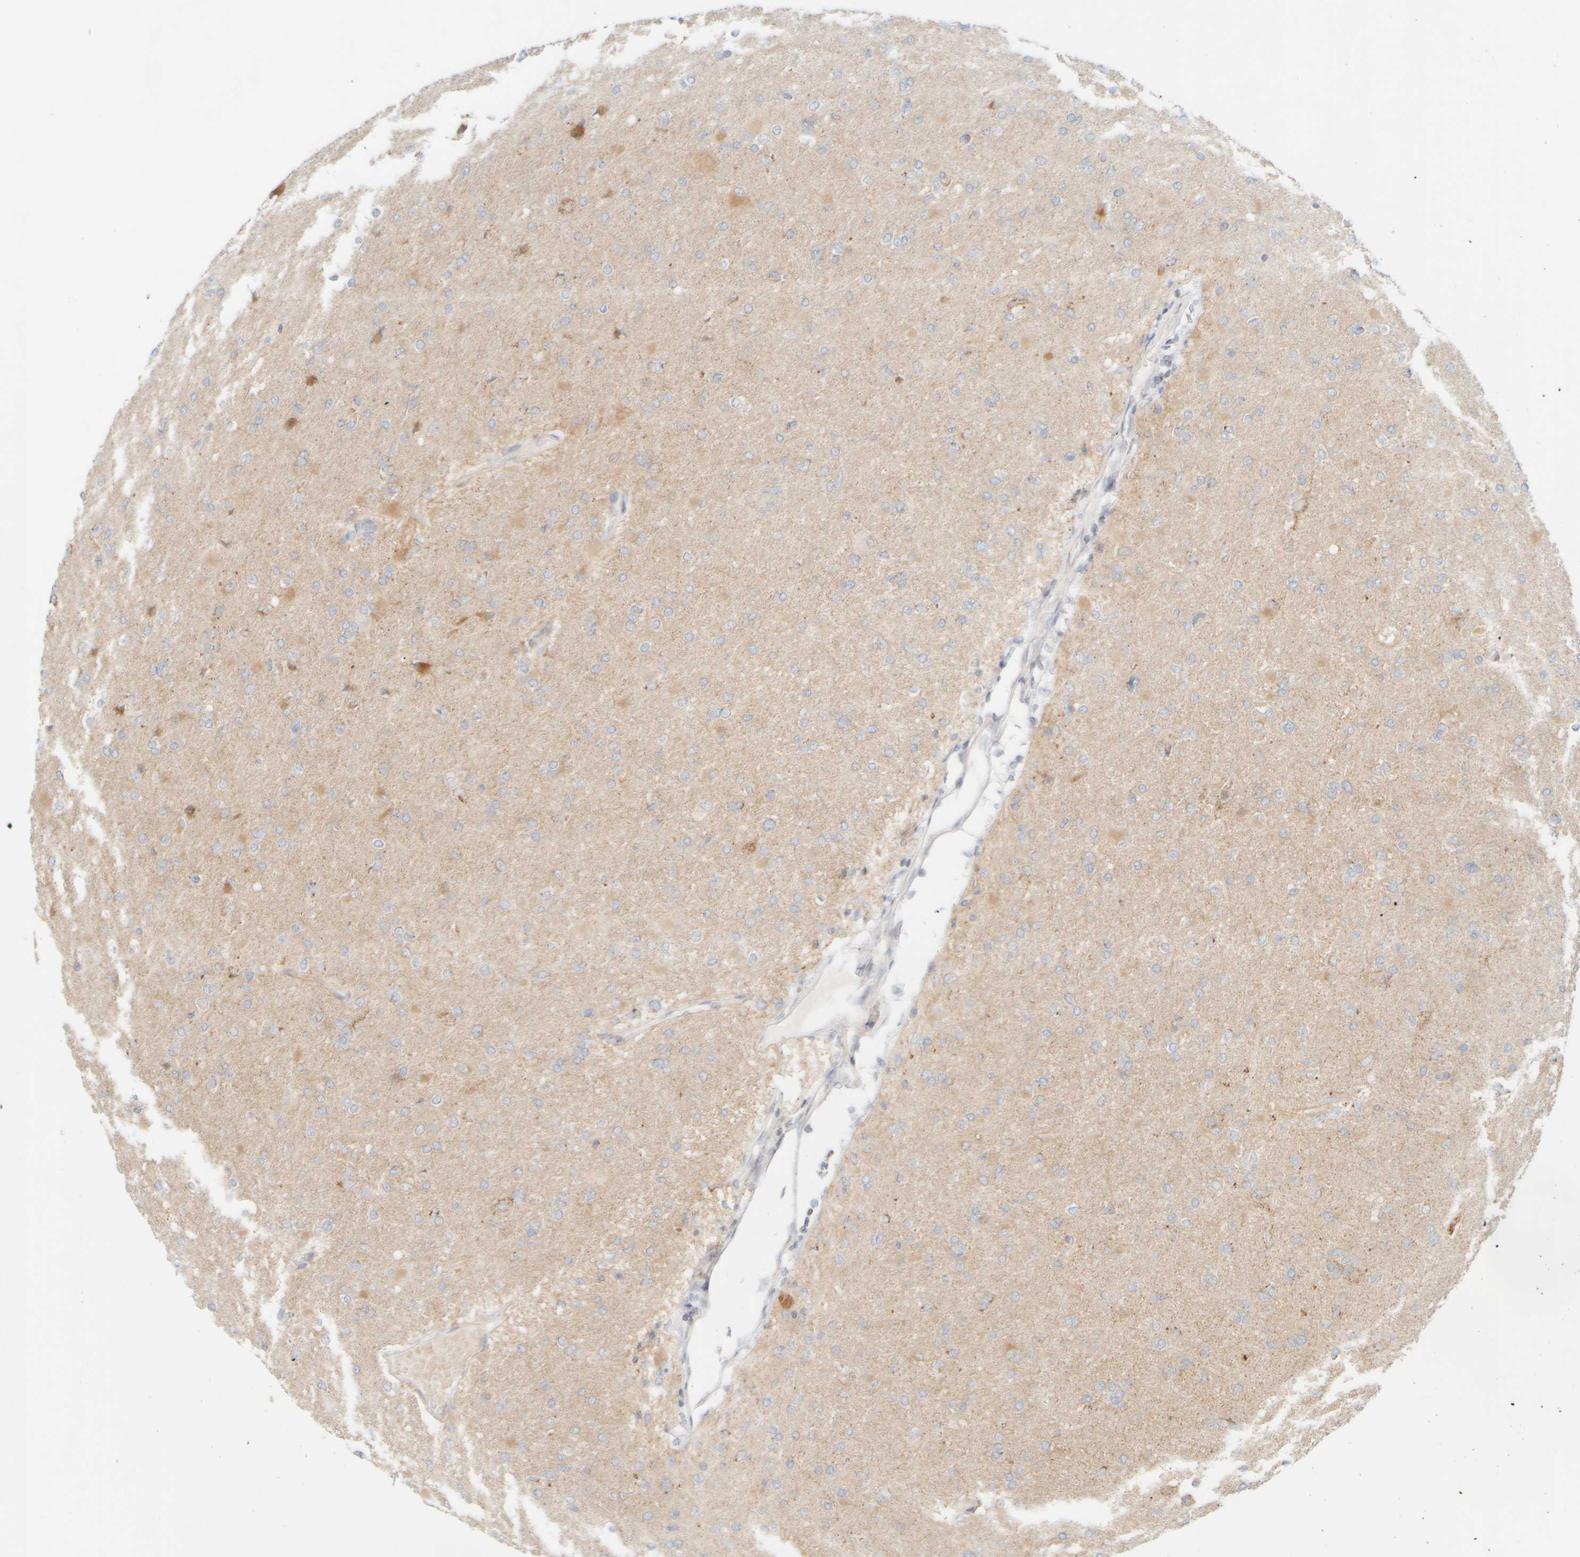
{"staining": {"intensity": "weak", "quantity": "25%-75%", "location": "cytoplasmic/membranous"}, "tissue": "glioma", "cell_type": "Tumor cells", "image_type": "cancer", "snomed": [{"axis": "morphology", "description": "Glioma, malignant, High grade"}, {"axis": "topography", "description": "Cerebral cortex"}], "caption": "Immunohistochemistry (IHC) photomicrograph of neoplastic tissue: glioma stained using IHC reveals low levels of weak protein expression localized specifically in the cytoplasmic/membranous of tumor cells, appearing as a cytoplasmic/membranous brown color.", "gene": "PPM1K", "patient": {"sex": "female", "age": 36}}